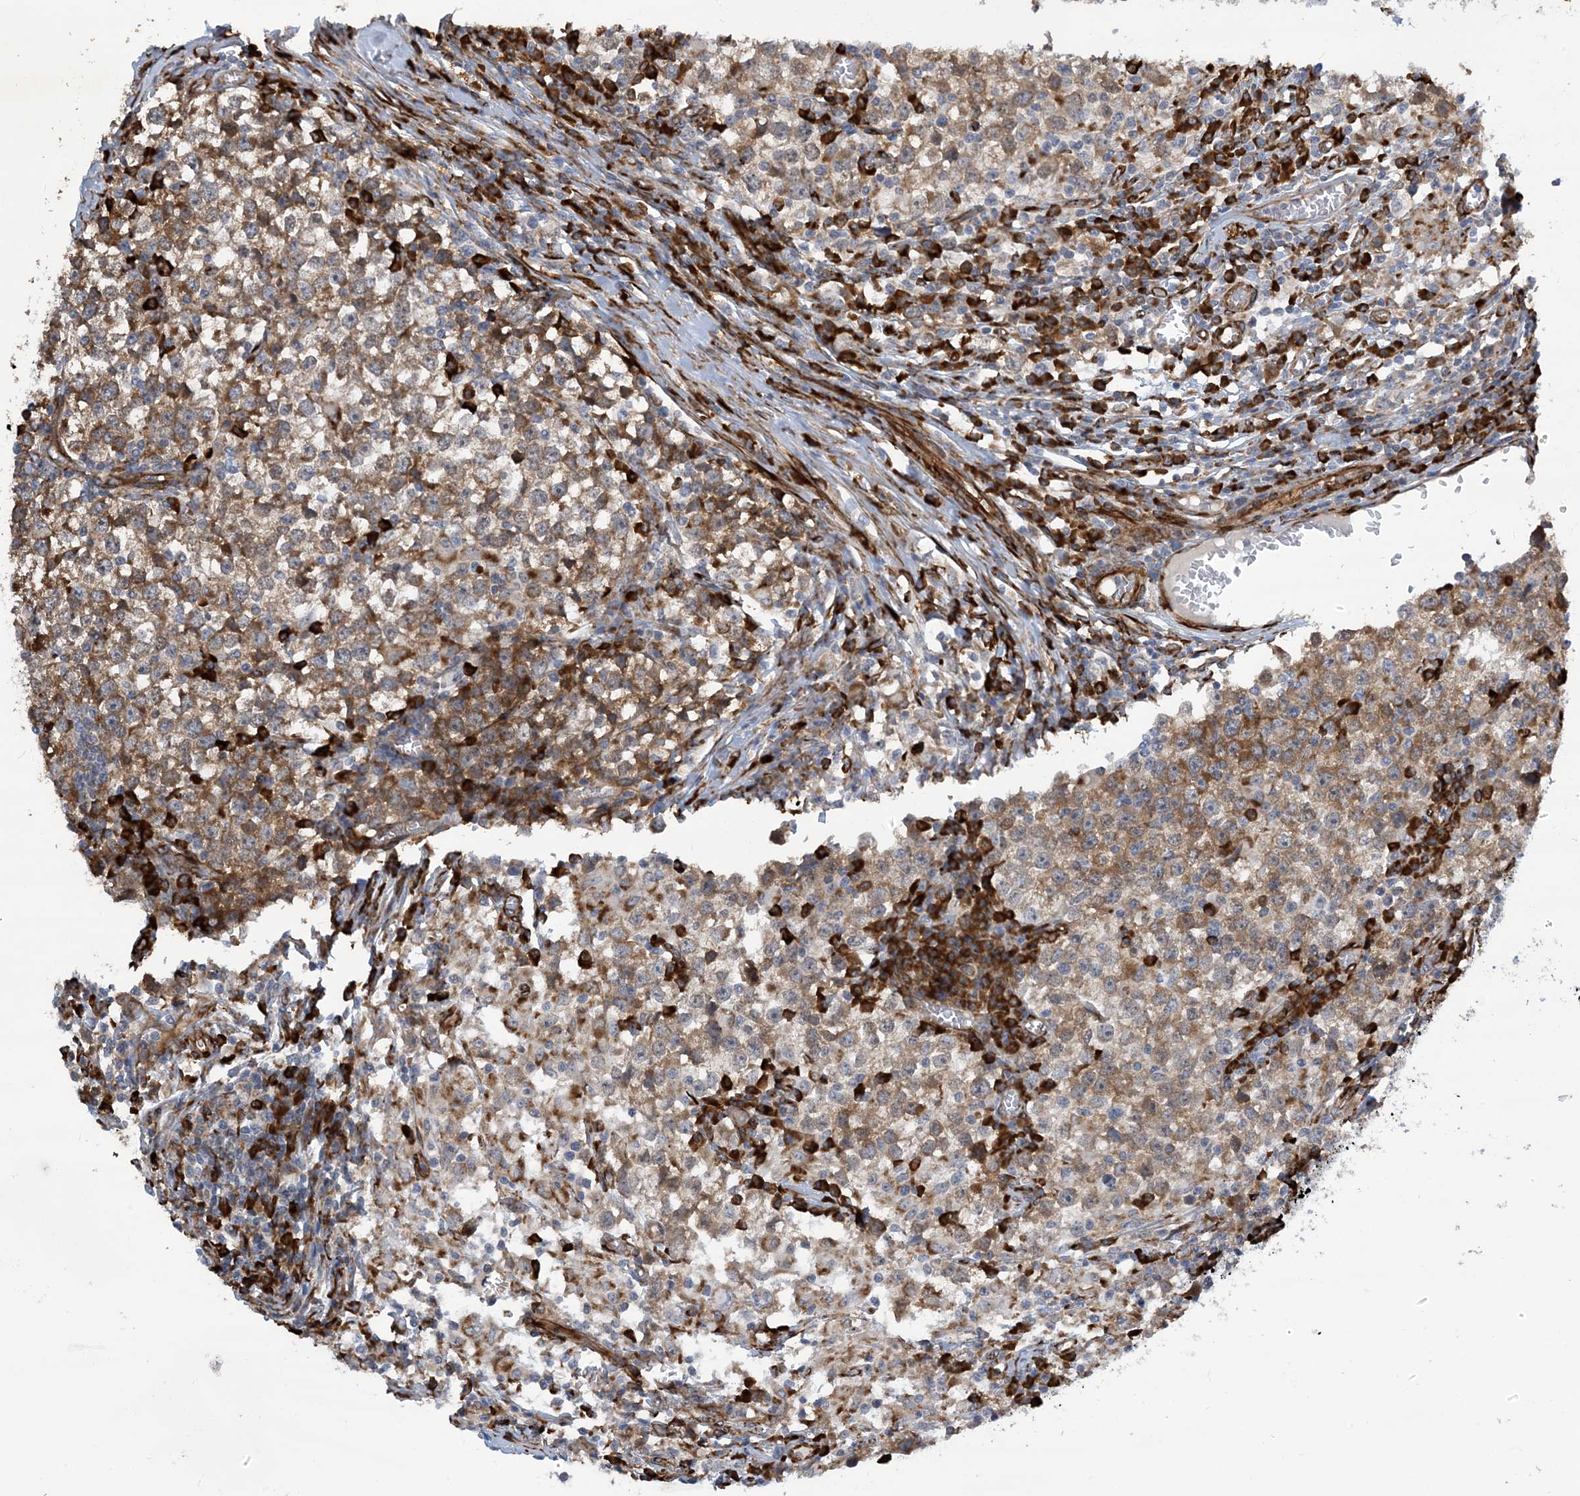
{"staining": {"intensity": "moderate", "quantity": ">75%", "location": "cytoplasmic/membranous"}, "tissue": "testis cancer", "cell_type": "Tumor cells", "image_type": "cancer", "snomed": [{"axis": "morphology", "description": "Seminoma, NOS"}, {"axis": "topography", "description": "Testis"}], "caption": "Brown immunohistochemical staining in testis cancer displays moderate cytoplasmic/membranous positivity in approximately >75% of tumor cells.", "gene": "ZBTB45", "patient": {"sex": "male", "age": 65}}